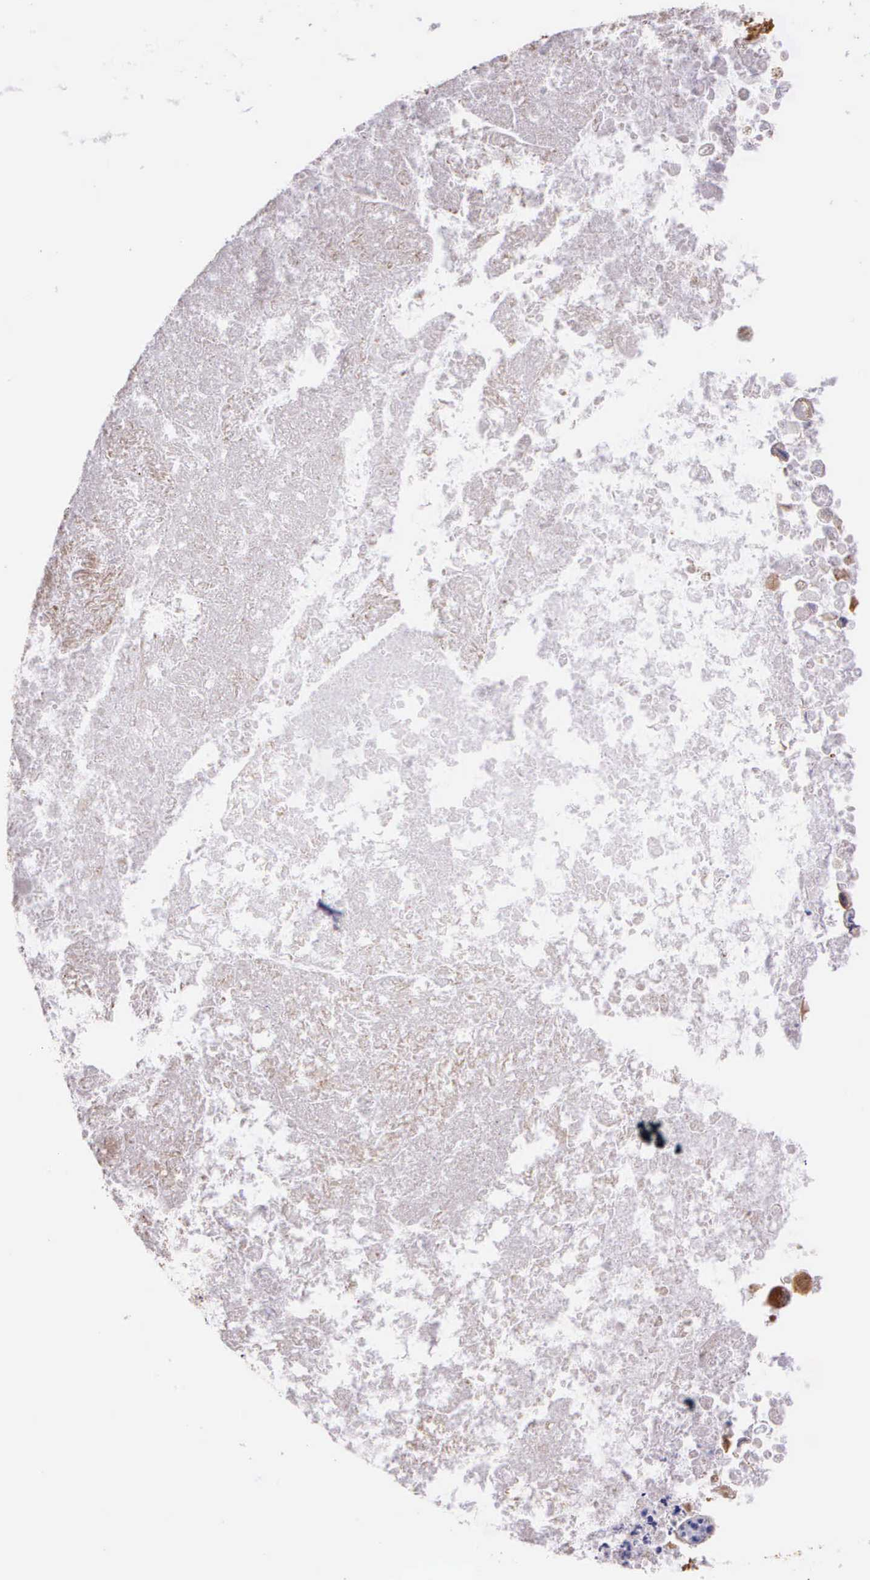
{"staining": {"intensity": "moderate", "quantity": ">75%", "location": "cytoplasmic/membranous"}, "tissue": "ovarian cancer", "cell_type": "Tumor cells", "image_type": "cancer", "snomed": [{"axis": "morphology", "description": "Cystadenocarcinoma, mucinous, NOS"}, {"axis": "topography", "description": "Ovary"}], "caption": "A histopathology image of human ovarian mucinous cystadenocarcinoma stained for a protein displays moderate cytoplasmic/membranous brown staining in tumor cells.", "gene": "IGBP1", "patient": {"sex": "female", "age": 37}}